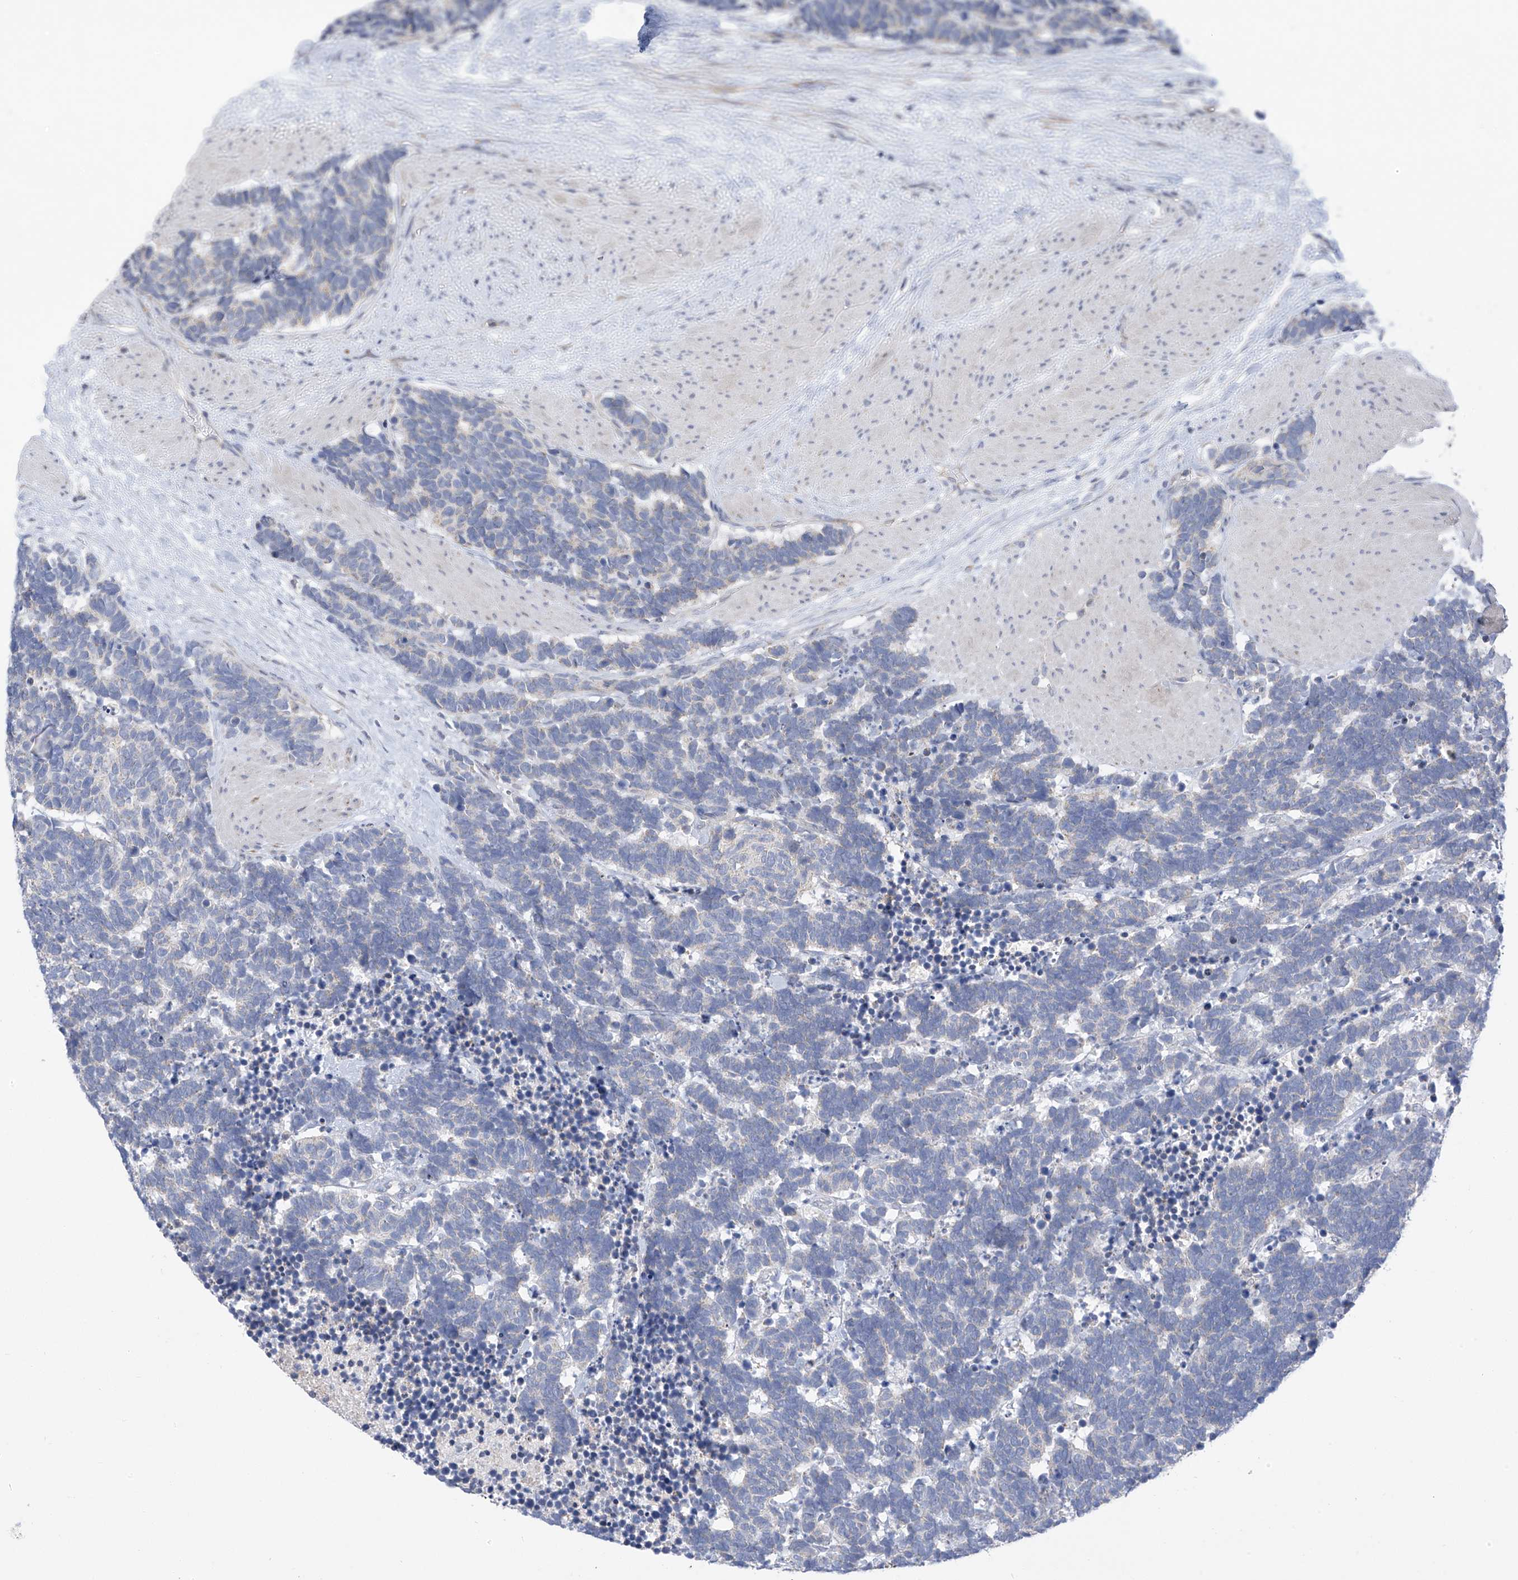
{"staining": {"intensity": "negative", "quantity": "none", "location": "none"}, "tissue": "carcinoid", "cell_type": "Tumor cells", "image_type": "cancer", "snomed": [{"axis": "morphology", "description": "Carcinoma, NOS"}, {"axis": "morphology", "description": "Carcinoid, malignant, NOS"}, {"axis": "topography", "description": "Urinary bladder"}], "caption": "The image exhibits no significant staining in tumor cells of carcinoid. The staining was performed using DAB to visualize the protein expression in brown, while the nuclei were stained in blue with hematoxylin (Magnification: 20x).", "gene": "SLCO4A1", "patient": {"sex": "male", "age": 57}}